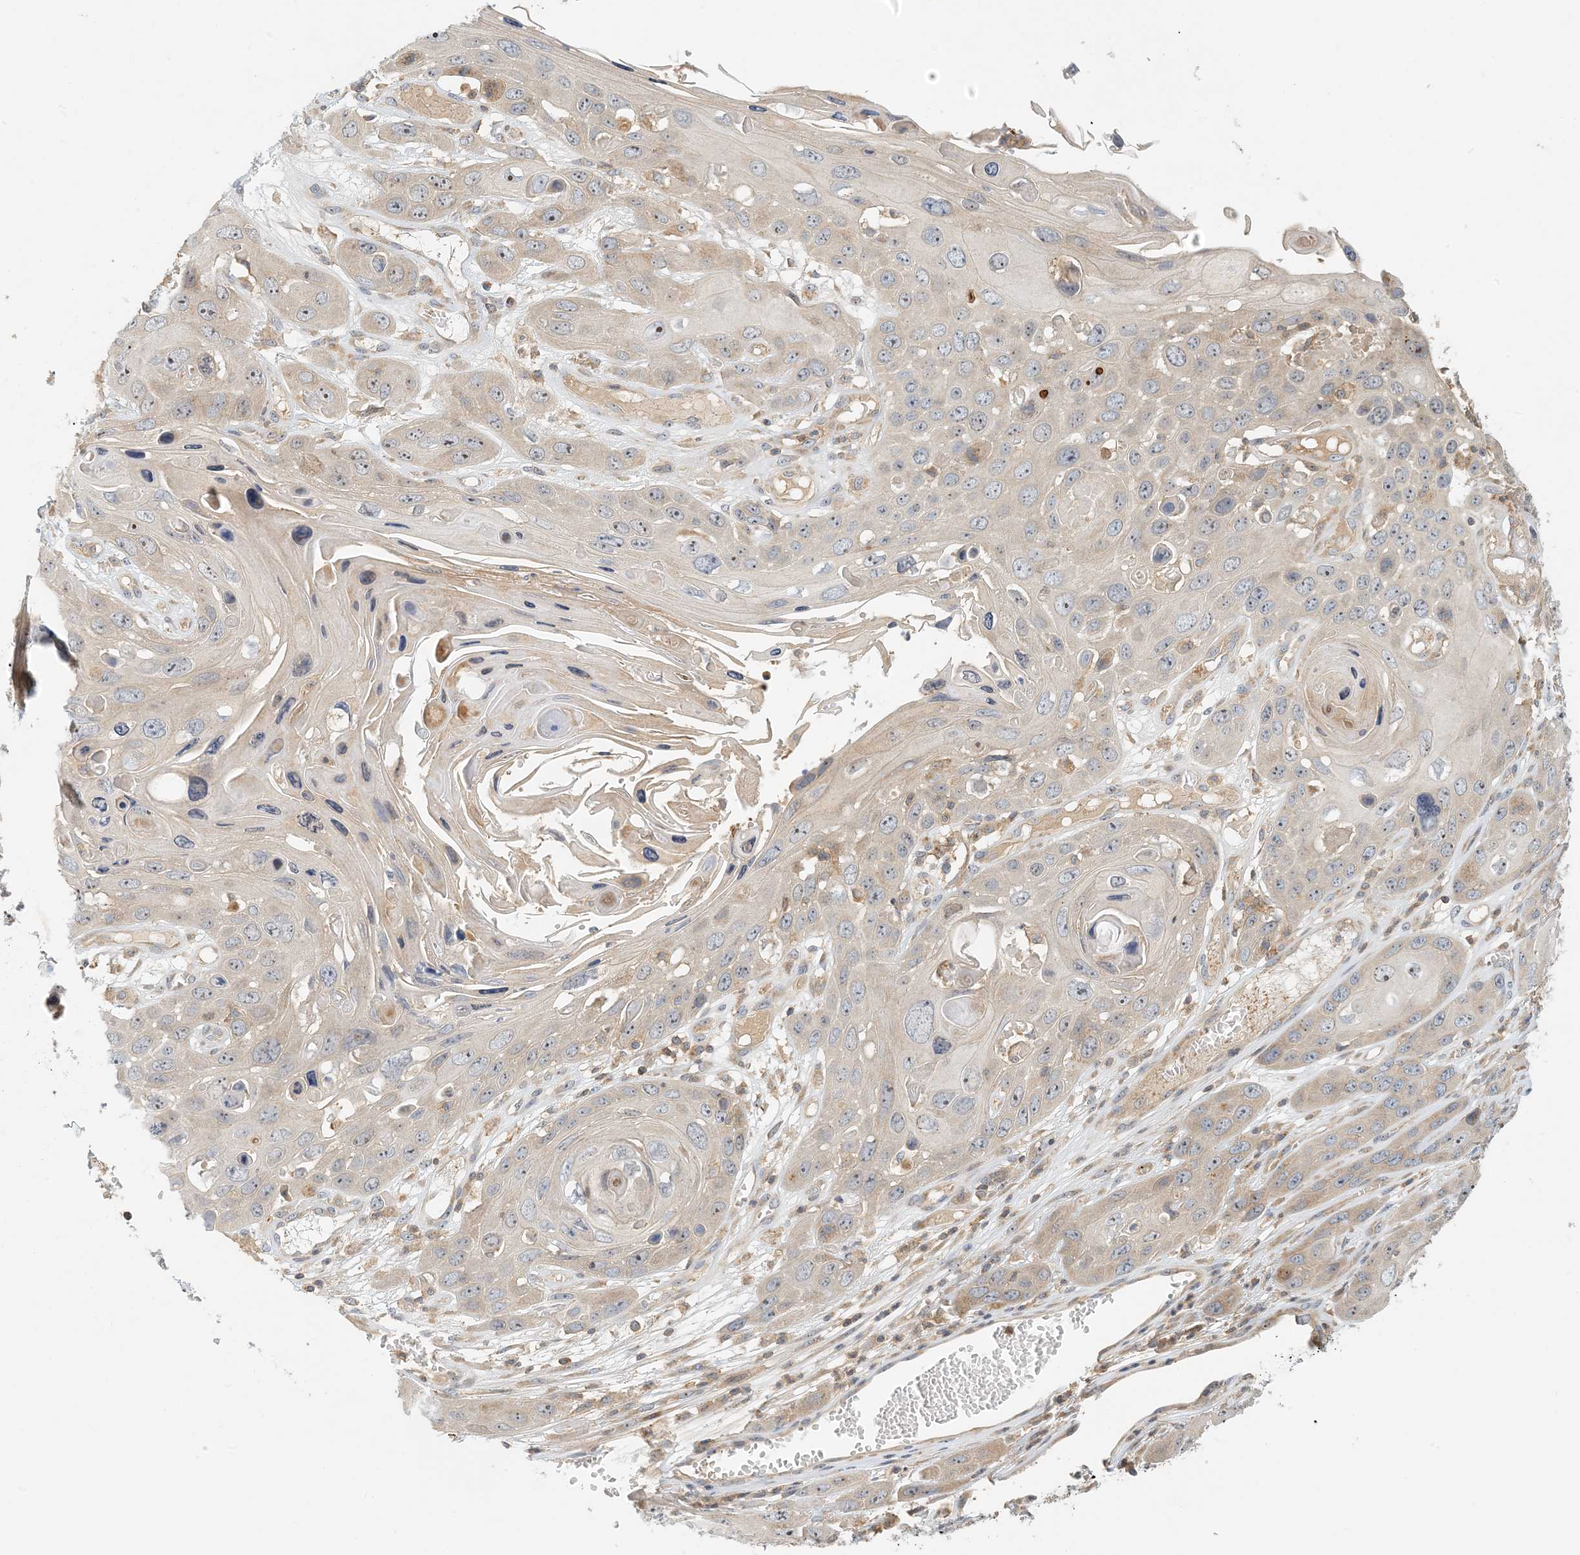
{"staining": {"intensity": "weak", "quantity": "25%-75%", "location": "cytoplasmic/membranous"}, "tissue": "skin cancer", "cell_type": "Tumor cells", "image_type": "cancer", "snomed": [{"axis": "morphology", "description": "Squamous cell carcinoma, NOS"}, {"axis": "topography", "description": "Skin"}], "caption": "Immunohistochemical staining of skin cancer (squamous cell carcinoma) displays low levels of weak cytoplasmic/membranous positivity in approximately 25%-75% of tumor cells. (Brightfield microscopy of DAB IHC at high magnification).", "gene": "COLEC11", "patient": {"sex": "male", "age": 55}}